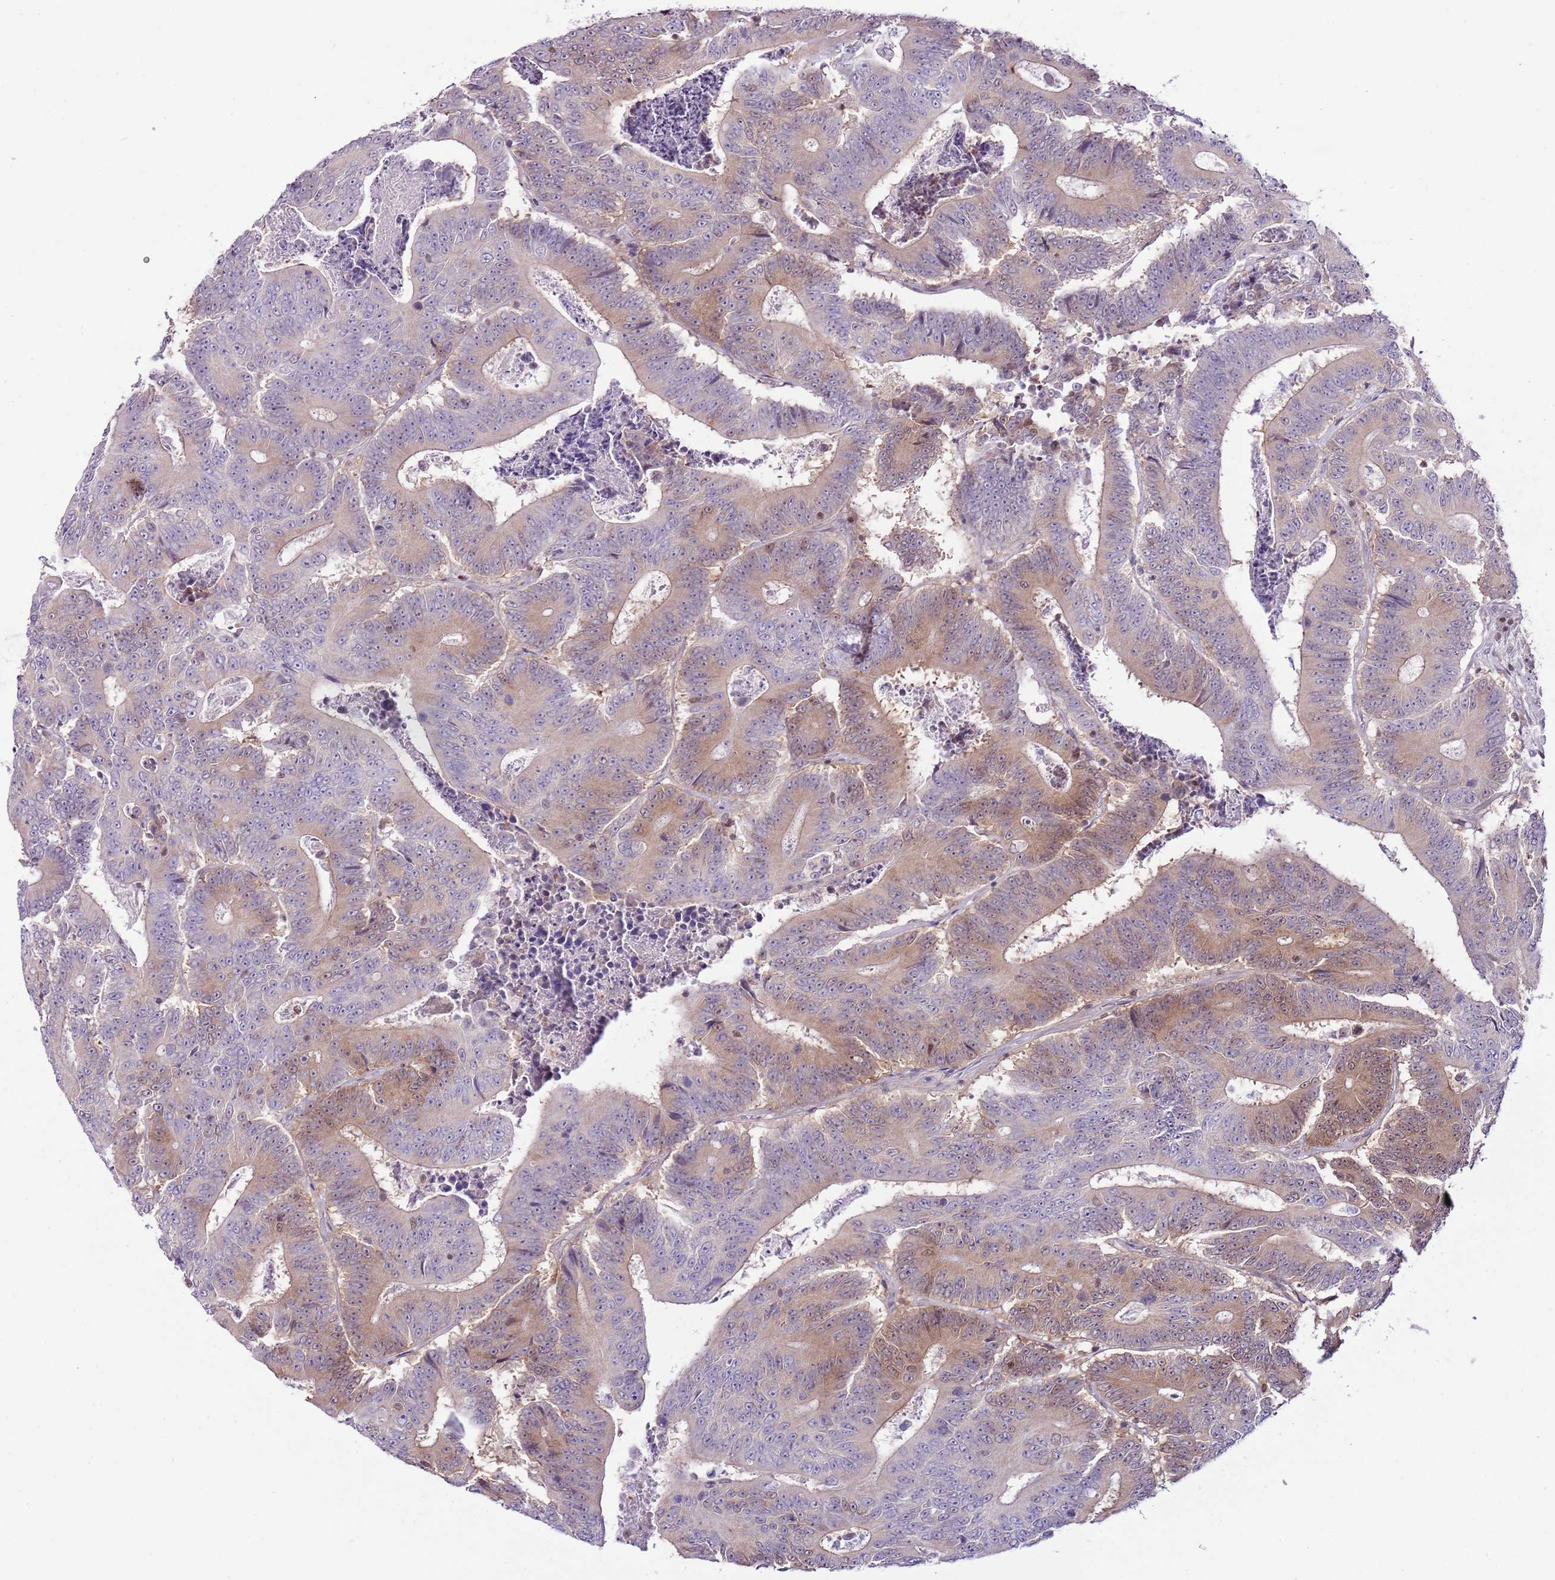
{"staining": {"intensity": "weak", "quantity": "<25%", "location": "cytoplasmic/membranous,nuclear"}, "tissue": "colorectal cancer", "cell_type": "Tumor cells", "image_type": "cancer", "snomed": [{"axis": "morphology", "description": "Adenocarcinoma, NOS"}, {"axis": "topography", "description": "Colon"}], "caption": "Immunohistochemistry image of neoplastic tissue: colorectal cancer stained with DAB (3,3'-diaminobenzidine) demonstrates no significant protein positivity in tumor cells.", "gene": "SELENOH", "patient": {"sex": "male", "age": 83}}